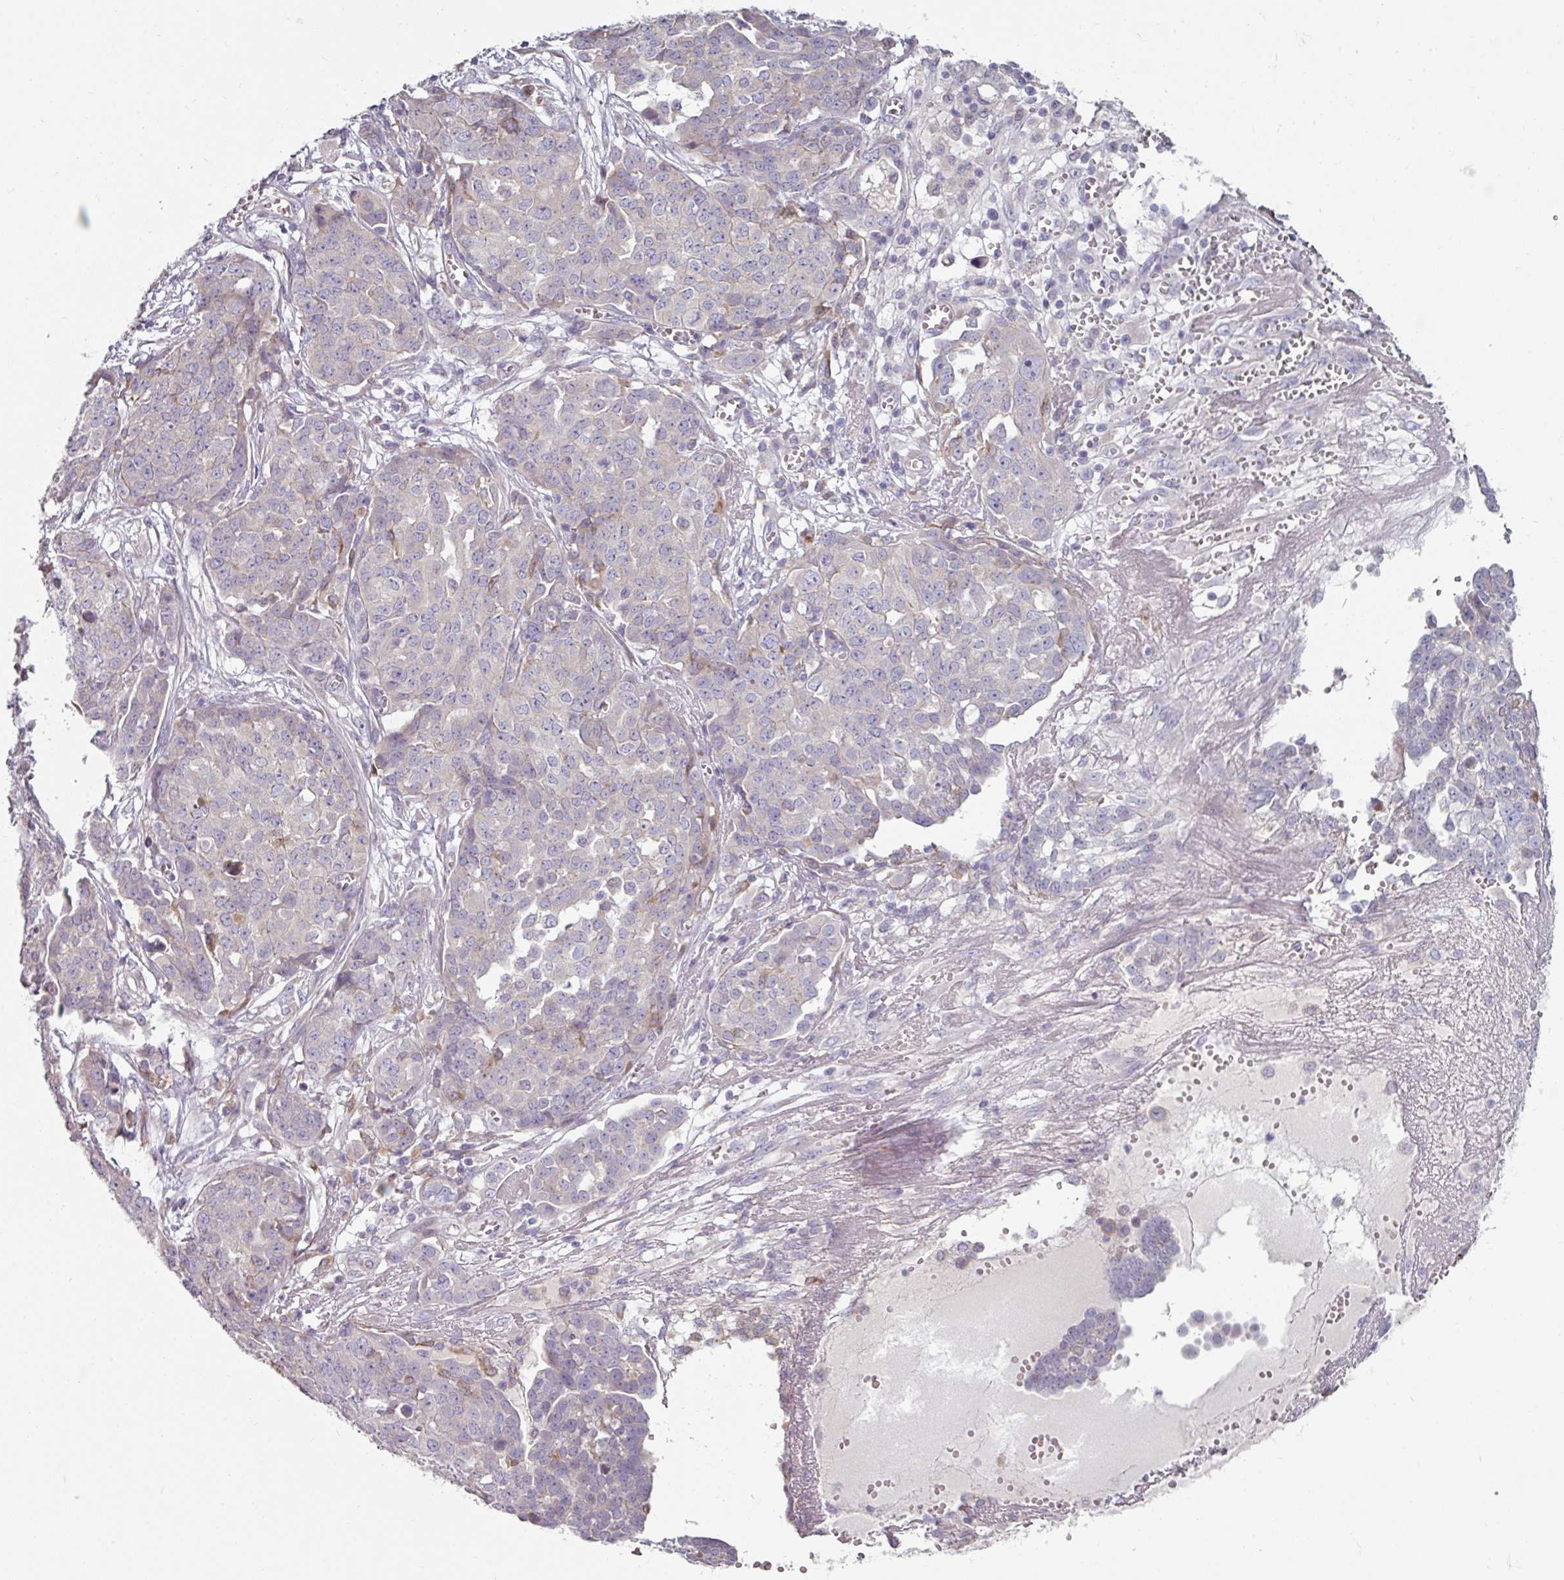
{"staining": {"intensity": "negative", "quantity": "none", "location": "none"}, "tissue": "ovarian cancer", "cell_type": "Tumor cells", "image_type": "cancer", "snomed": [{"axis": "morphology", "description": "Cystadenocarcinoma, serous, NOS"}, {"axis": "topography", "description": "Soft tissue"}, {"axis": "topography", "description": "Ovary"}], "caption": "This micrograph is of ovarian cancer (serous cystadenocarcinoma) stained with immunohistochemistry to label a protein in brown with the nuclei are counter-stained blue. There is no expression in tumor cells.", "gene": "MTMR14", "patient": {"sex": "female", "age": 57}}